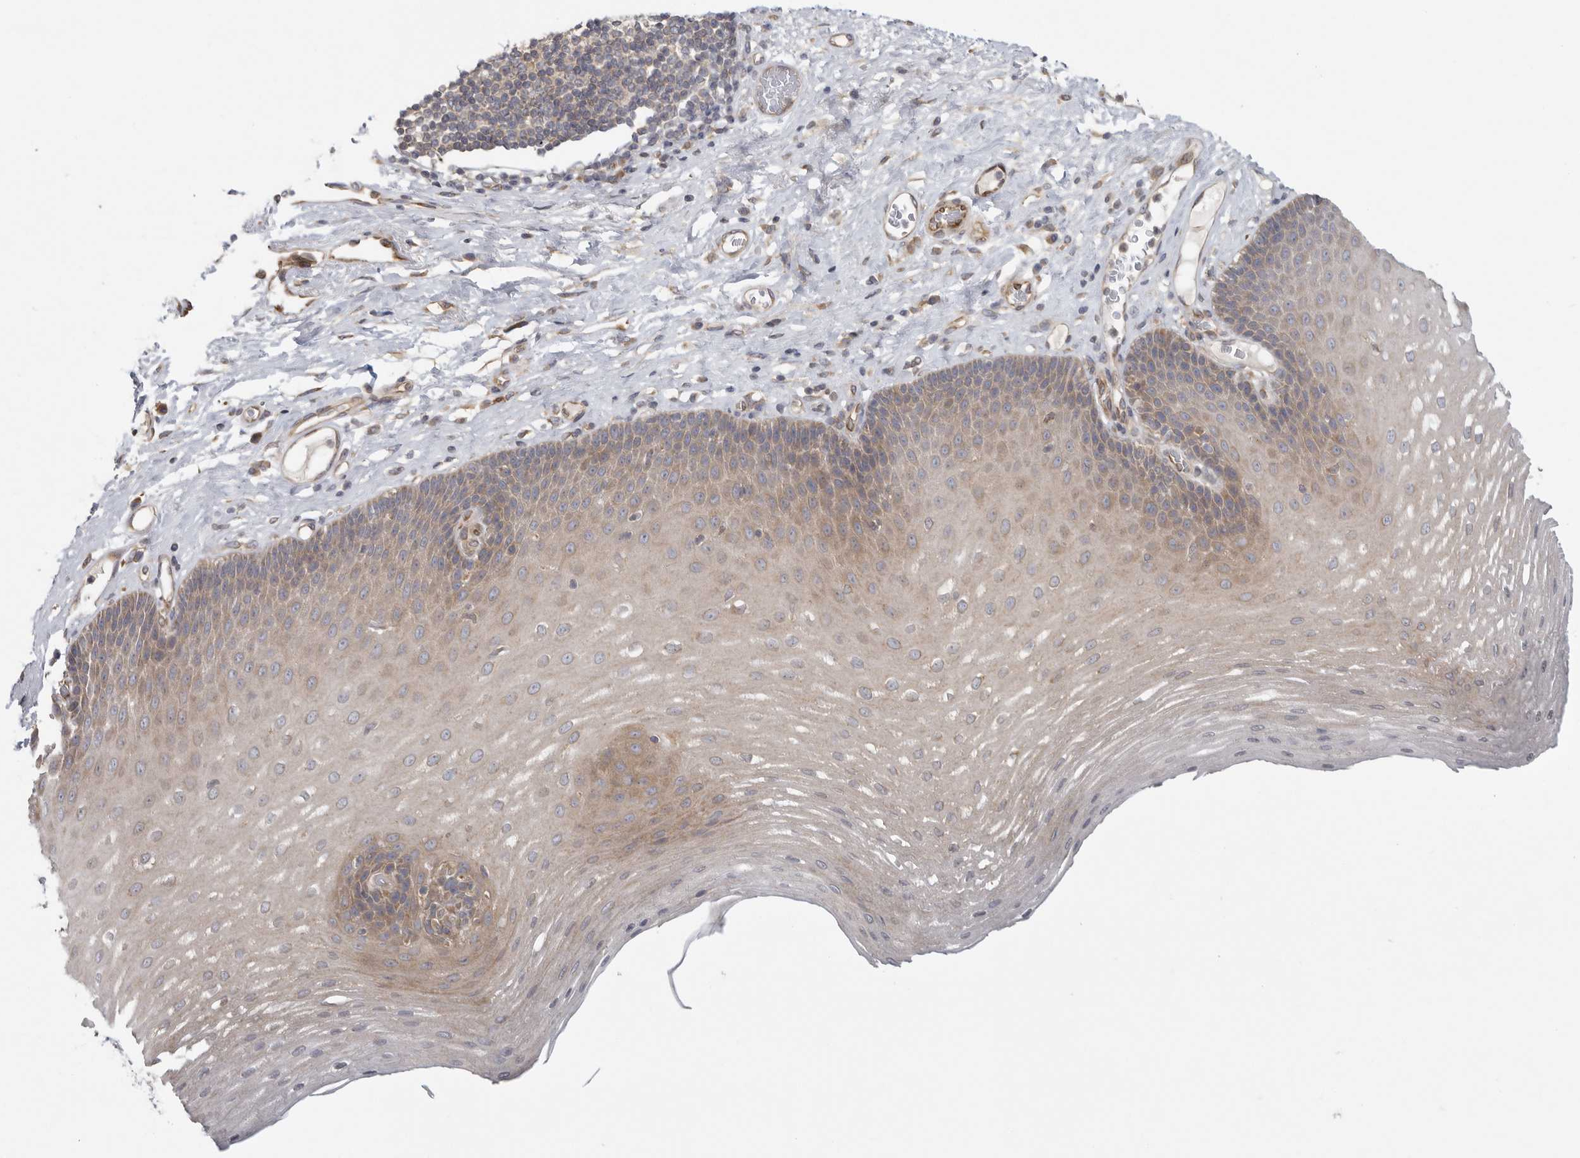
{"staining": {"intensity": "moderate", "quantity": "25%-75%", "location": "cytoplasmic/membranous"}, "tissue": "esophagus", "cell_type": "Squamous epithelial cells", "image_type": "normal", "snomed": [{"axis": "morphology", "description": "Normal tissue, NOS"}, {"axis": "topography", "description": "Esophagus"}], "caption": "Immunohistochemical staining of benign human esophagus exhibits 25%-75% levels of moderate cytoplasmic/membranous protein positivity in about 25%-75% of squamous epithelial cells.", "gene": "BCAP29", "patient": {"sex": "male", "age": 62}}